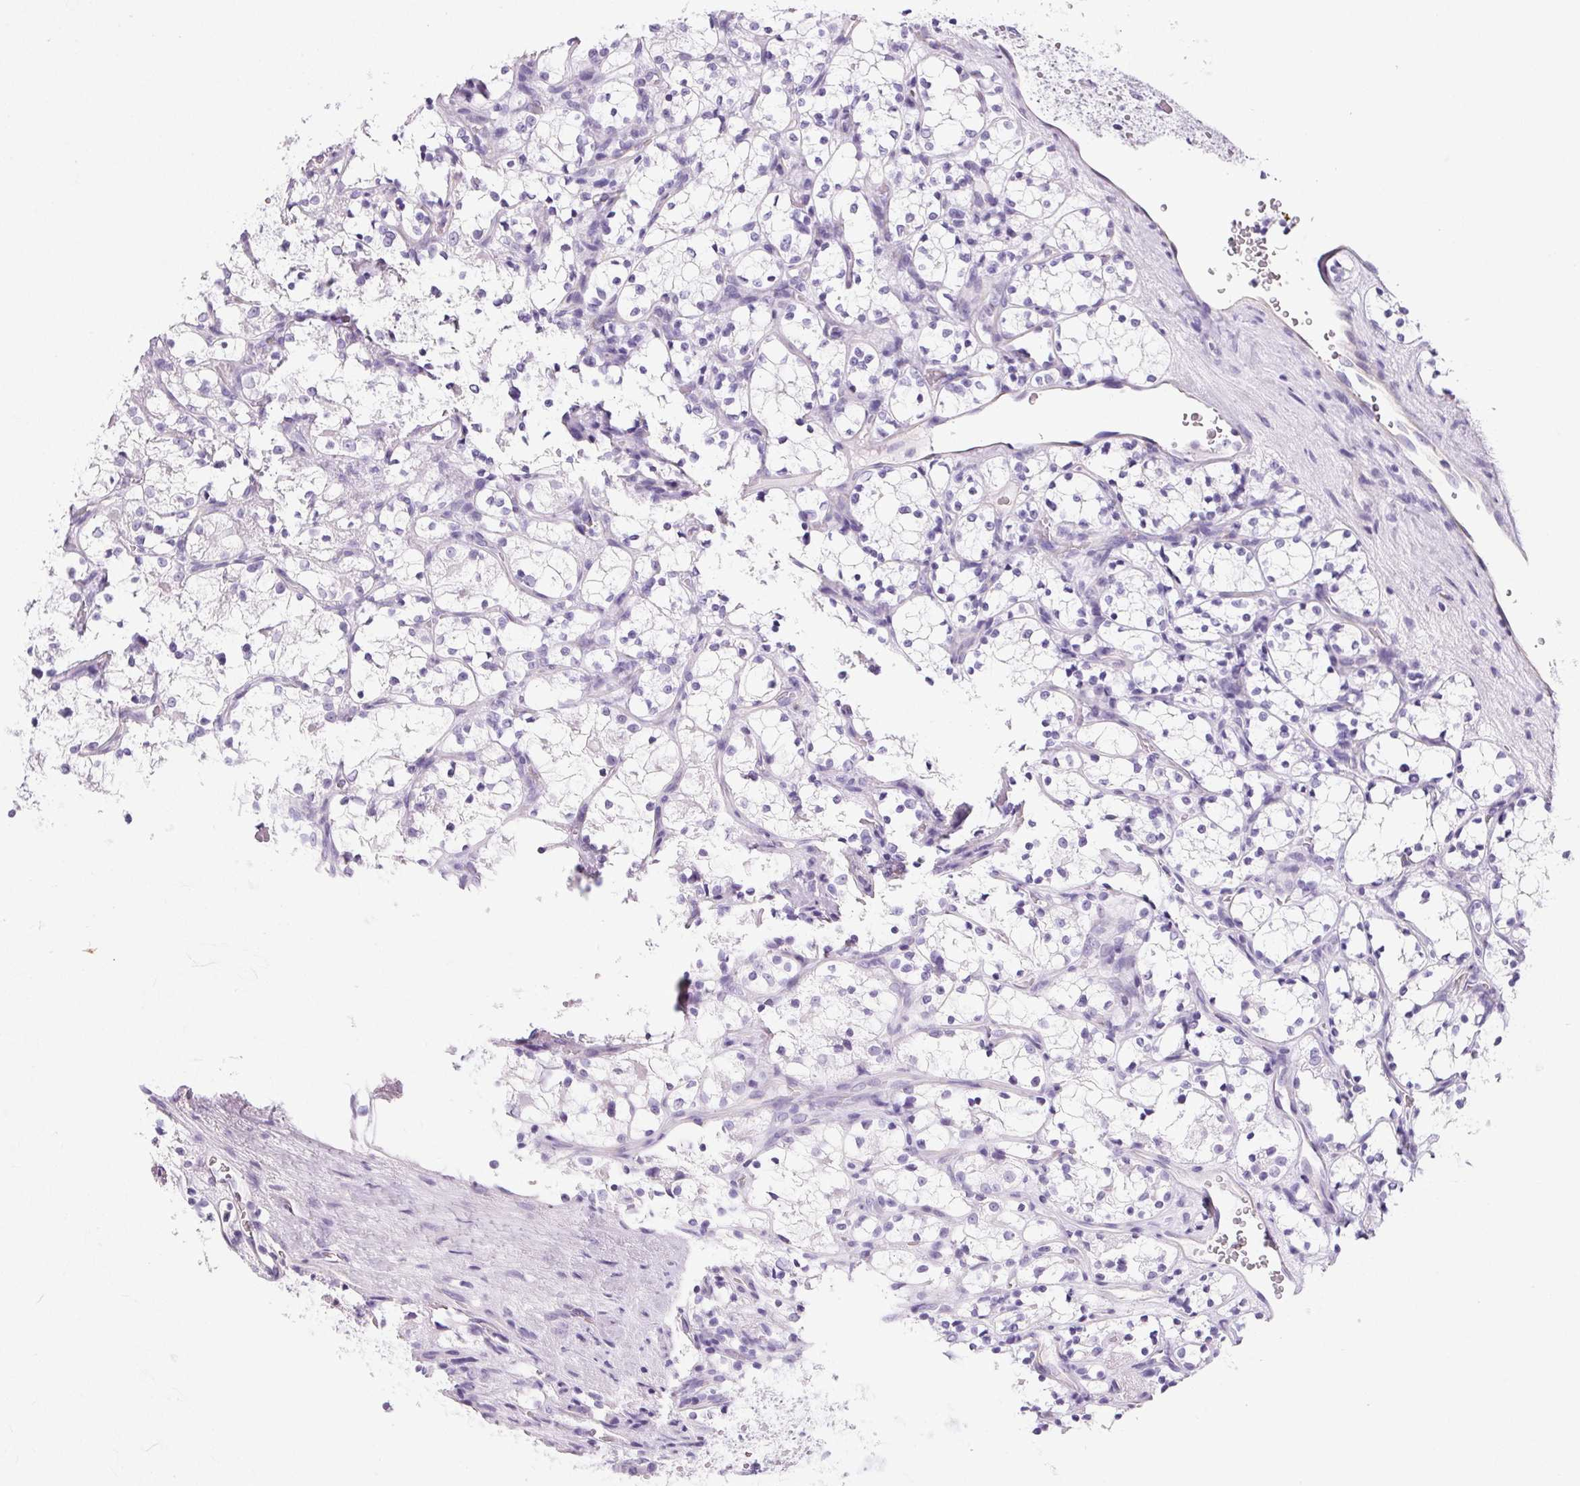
{"staining": {"intensity": "negative", "quantity": "none", "location": "none"}, "tissue": "renal cancer", "cell_type": "Tumor cells", "image_type": "cancer", "snomed": [{"axis": "morphology", "description": "Adenocarcinoma, NOS"}, {"axis": "topography", "description": "Kidney"}], "caption": "This micrograph is of renal cancer (adenocarcinoma) stained with immunohistochemistry (IHC) to label a protein in brown with the nuclei are counter-stained blue. There is no staining in tumor cells. (DAB IHC with hematoxylin counter stain).", "gene": "PRSS3", "patient": {"sex": "female", "age": 69}}